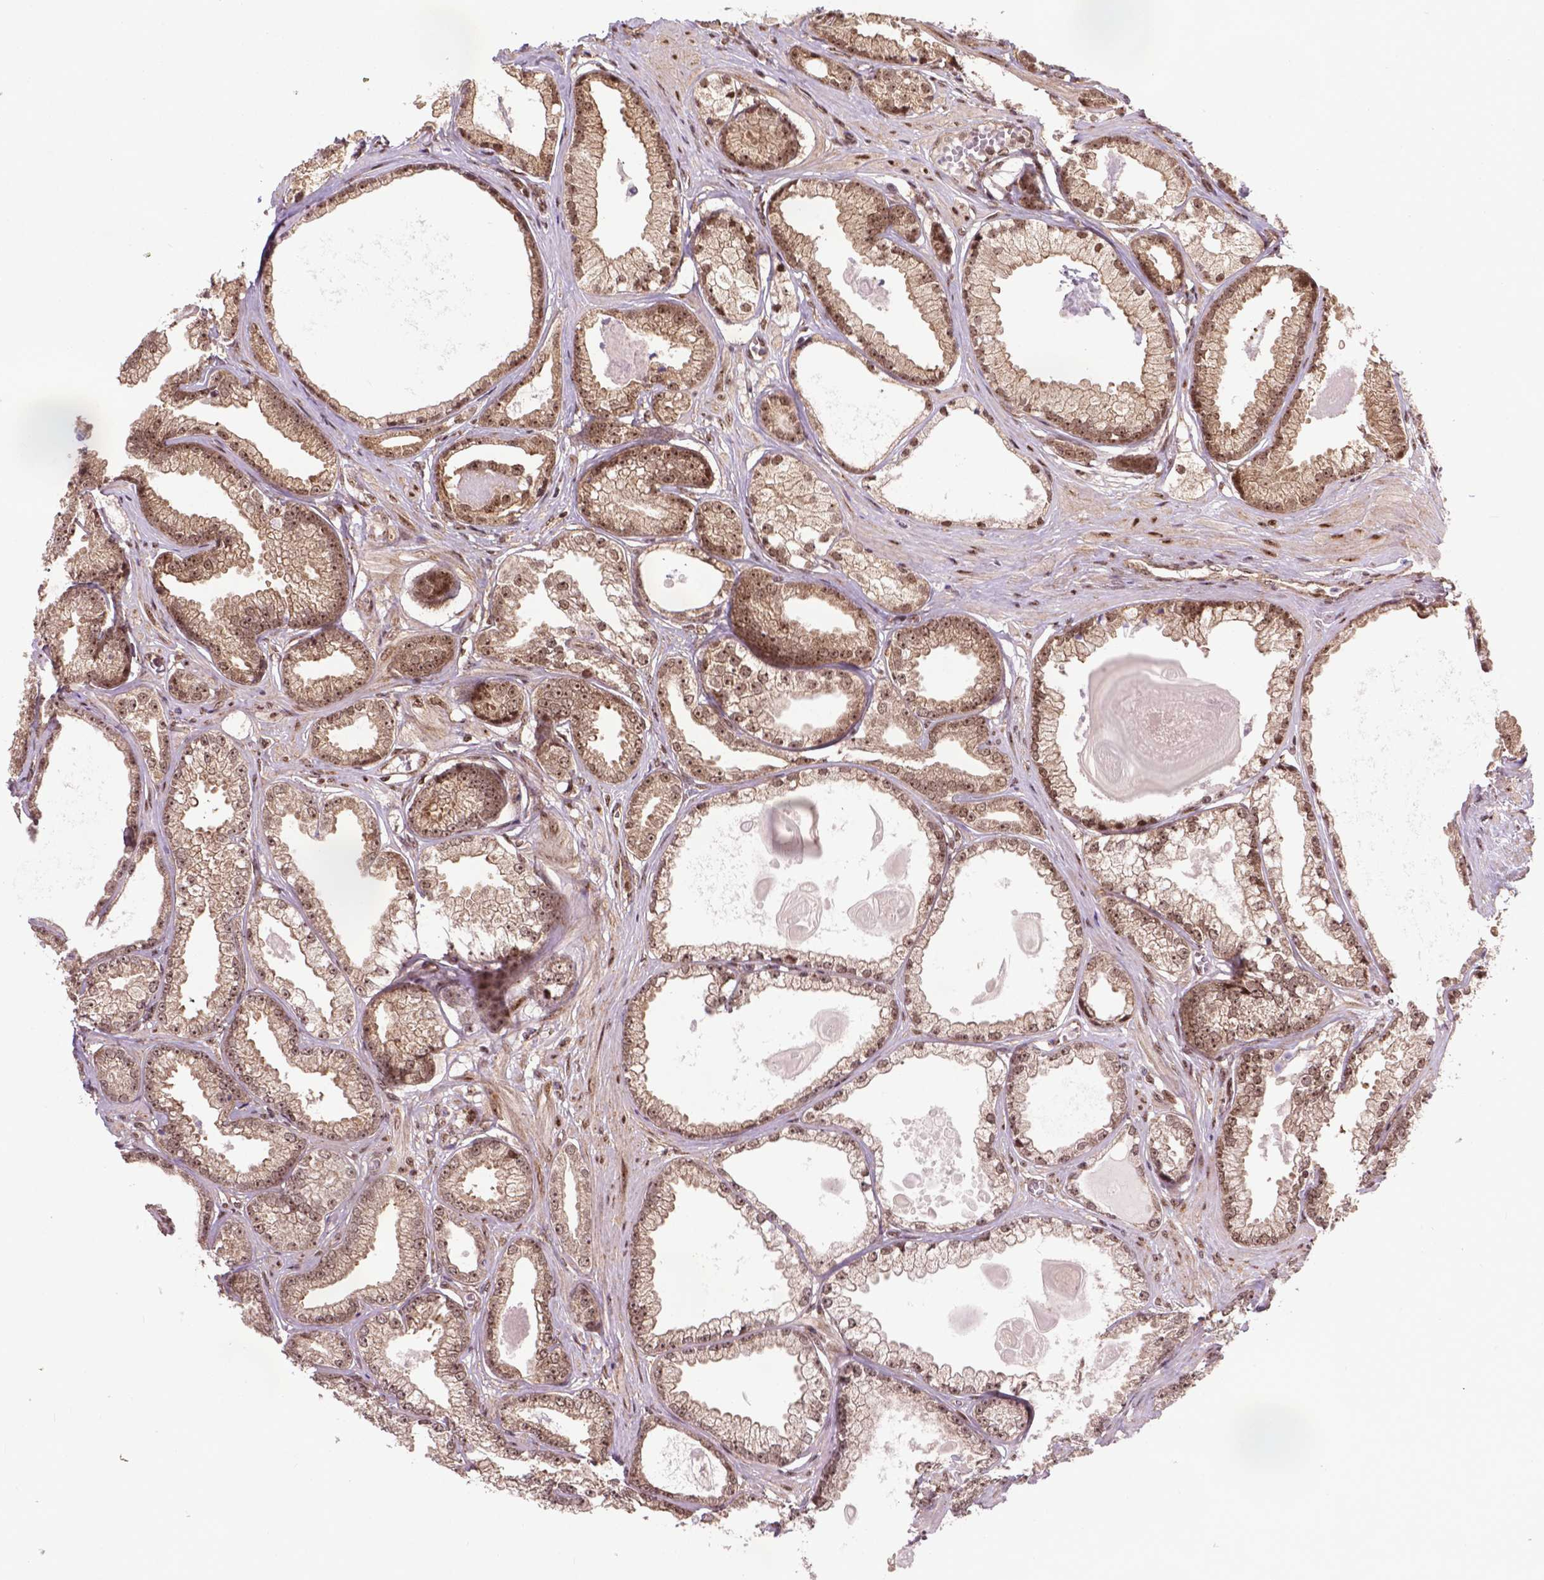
{"staining": {"intensity": "moderate", "quantity": ">75%", "location": "cytoplasmic/membranous,nuclear"}, "tissue": "prostate cancer", "cell_type": "Tumor cells", "image_type": "cancer", "snomed": [{"axis": "morphology", "description": "Adenocarcinoma, Low grade"}, {"axis": "topography", "description": "Prostate"}], "caption": "Protein staining of adenocarcinoma (low-grade) (prostate) tissue exhibits moderate cytoplasmic/membranous and nuclear staining in about >75% of tumor cells.", "gene": "CSNK2A1", "patient": {"sex": "male", "age": 64}}